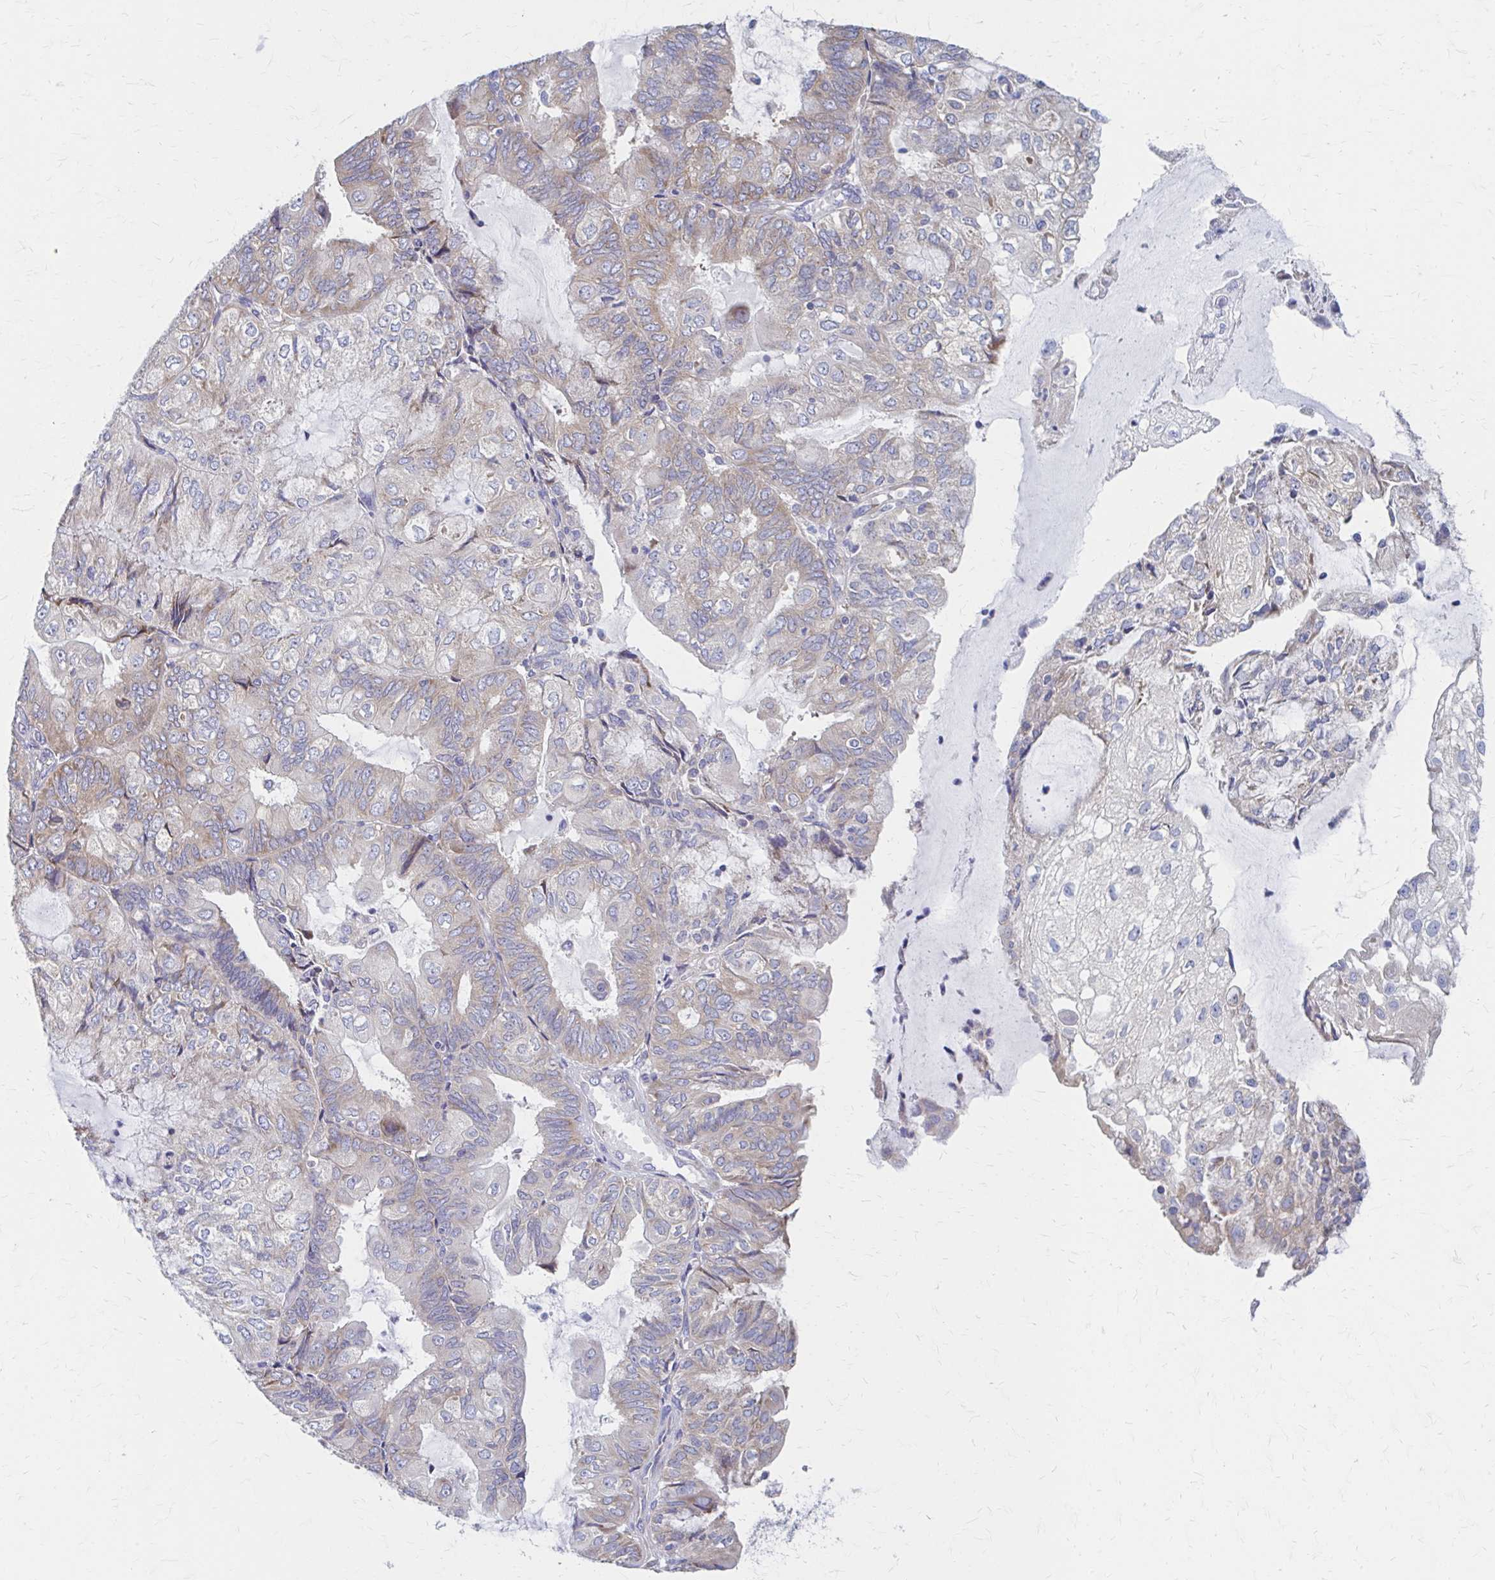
{"staining": {"intensity": "weak", "quantity": "<25%", "location": "cytoplasmic/membranous"}, "tissue": "endometrial cancer", "cell_type": "Tumor cells", "image_type": "cancer", "snomed": [{"axis": "morphology", "description": "Adenocarcinoma, NOS"}, {"axis": "topography", "description": "Endometrium"}], "caption": "The photomicrograph shows no significant positivity in tumor cells of endometrial cancer (adenocarcinoma).", "gene": "RPL27A", "patient": {"sex": "female", "age": 81}}